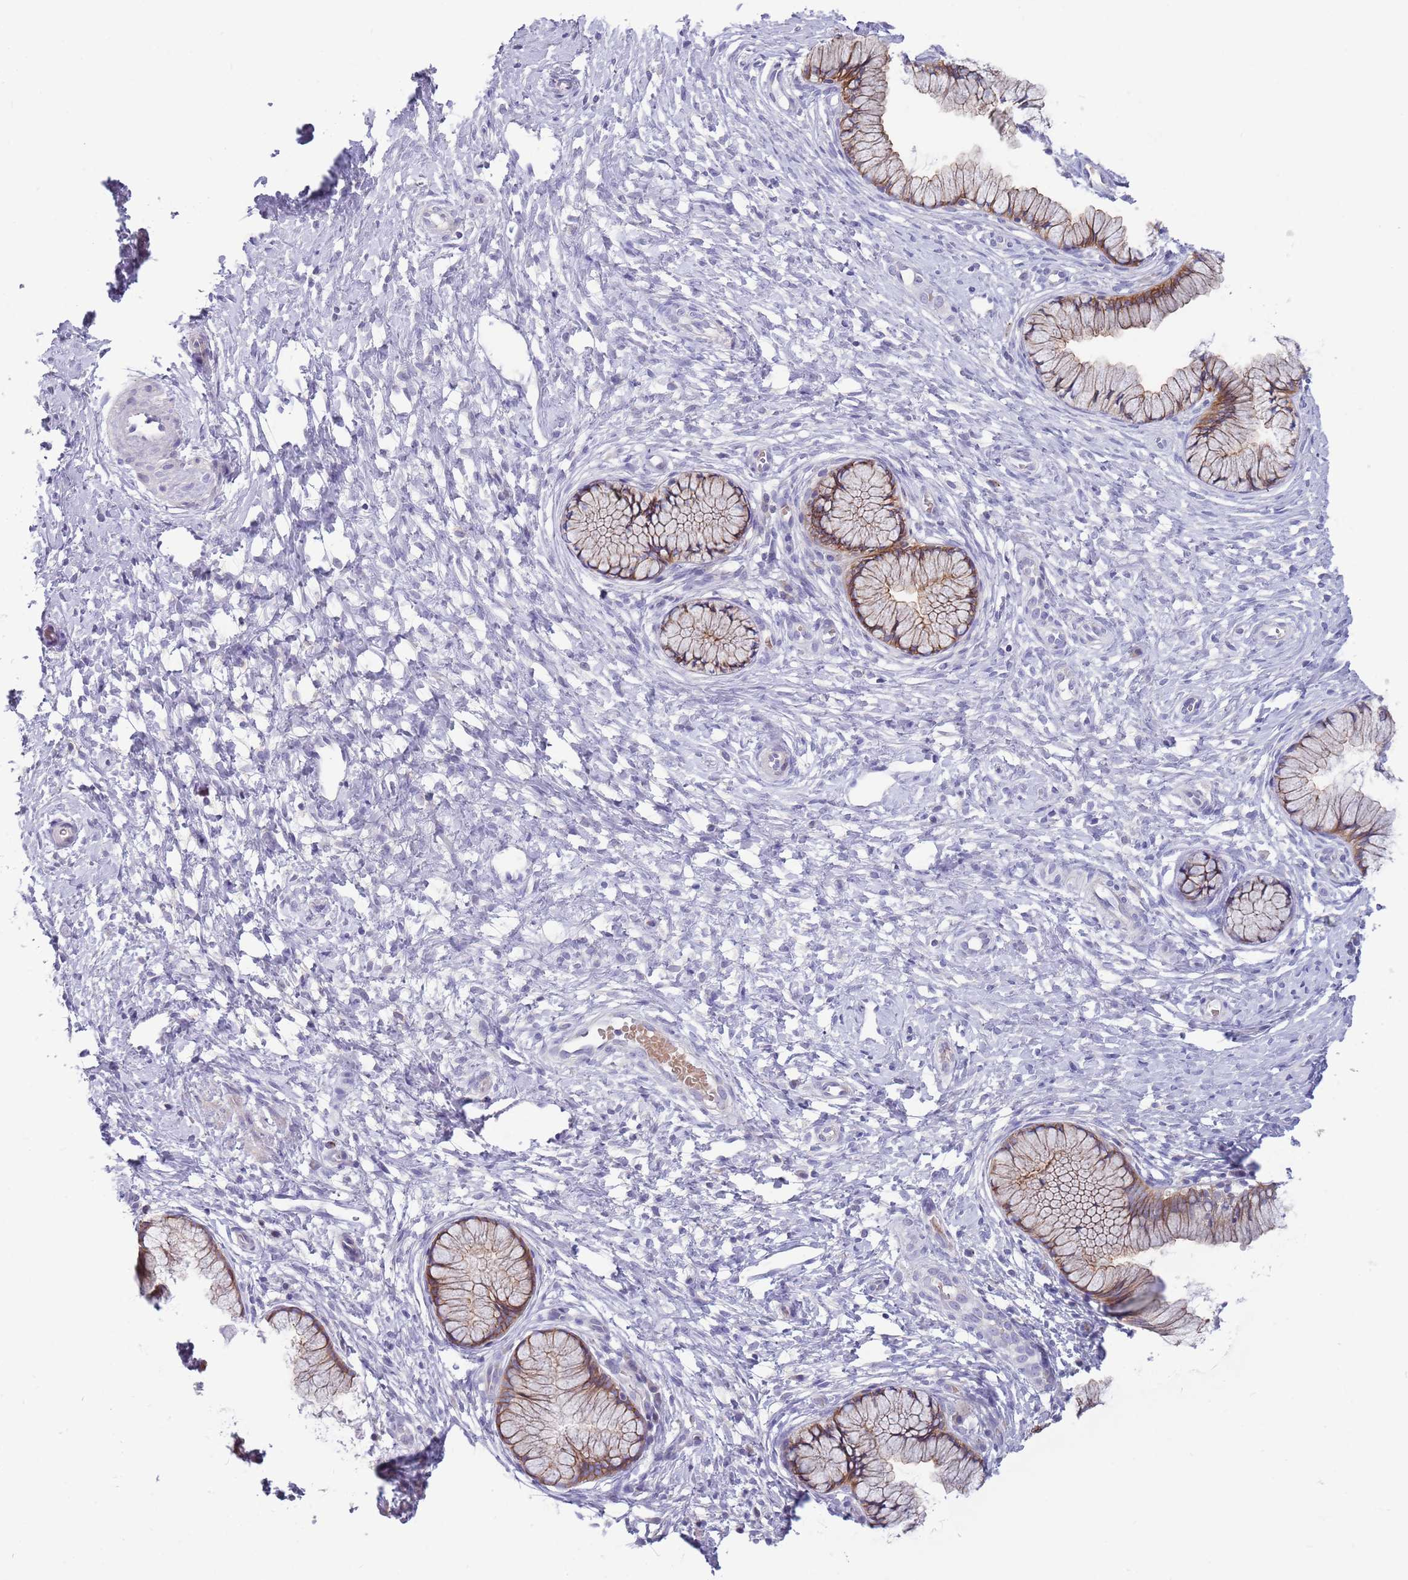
{"staining": {"intensity": "moderate", "quantity": ">75%", "location": "cytoplasmic/membranous"}, "tissue": "cervix", "cell_type": "Glandular cells", "image_type": "normal", "snomed": [{"axis": "morphology", "description": "Normal tissue, NOS"}, {"axis": "topography", "description": "Cervix"}], "caption": "Unremarkable cervix exhibits moderate cytoplasmic/membranous positivity in approximately >75% of glandular cells, visualized by immunohistochemistry.", "gene": "DDHD1", "patient": {"sex": "female", "age": 36}}